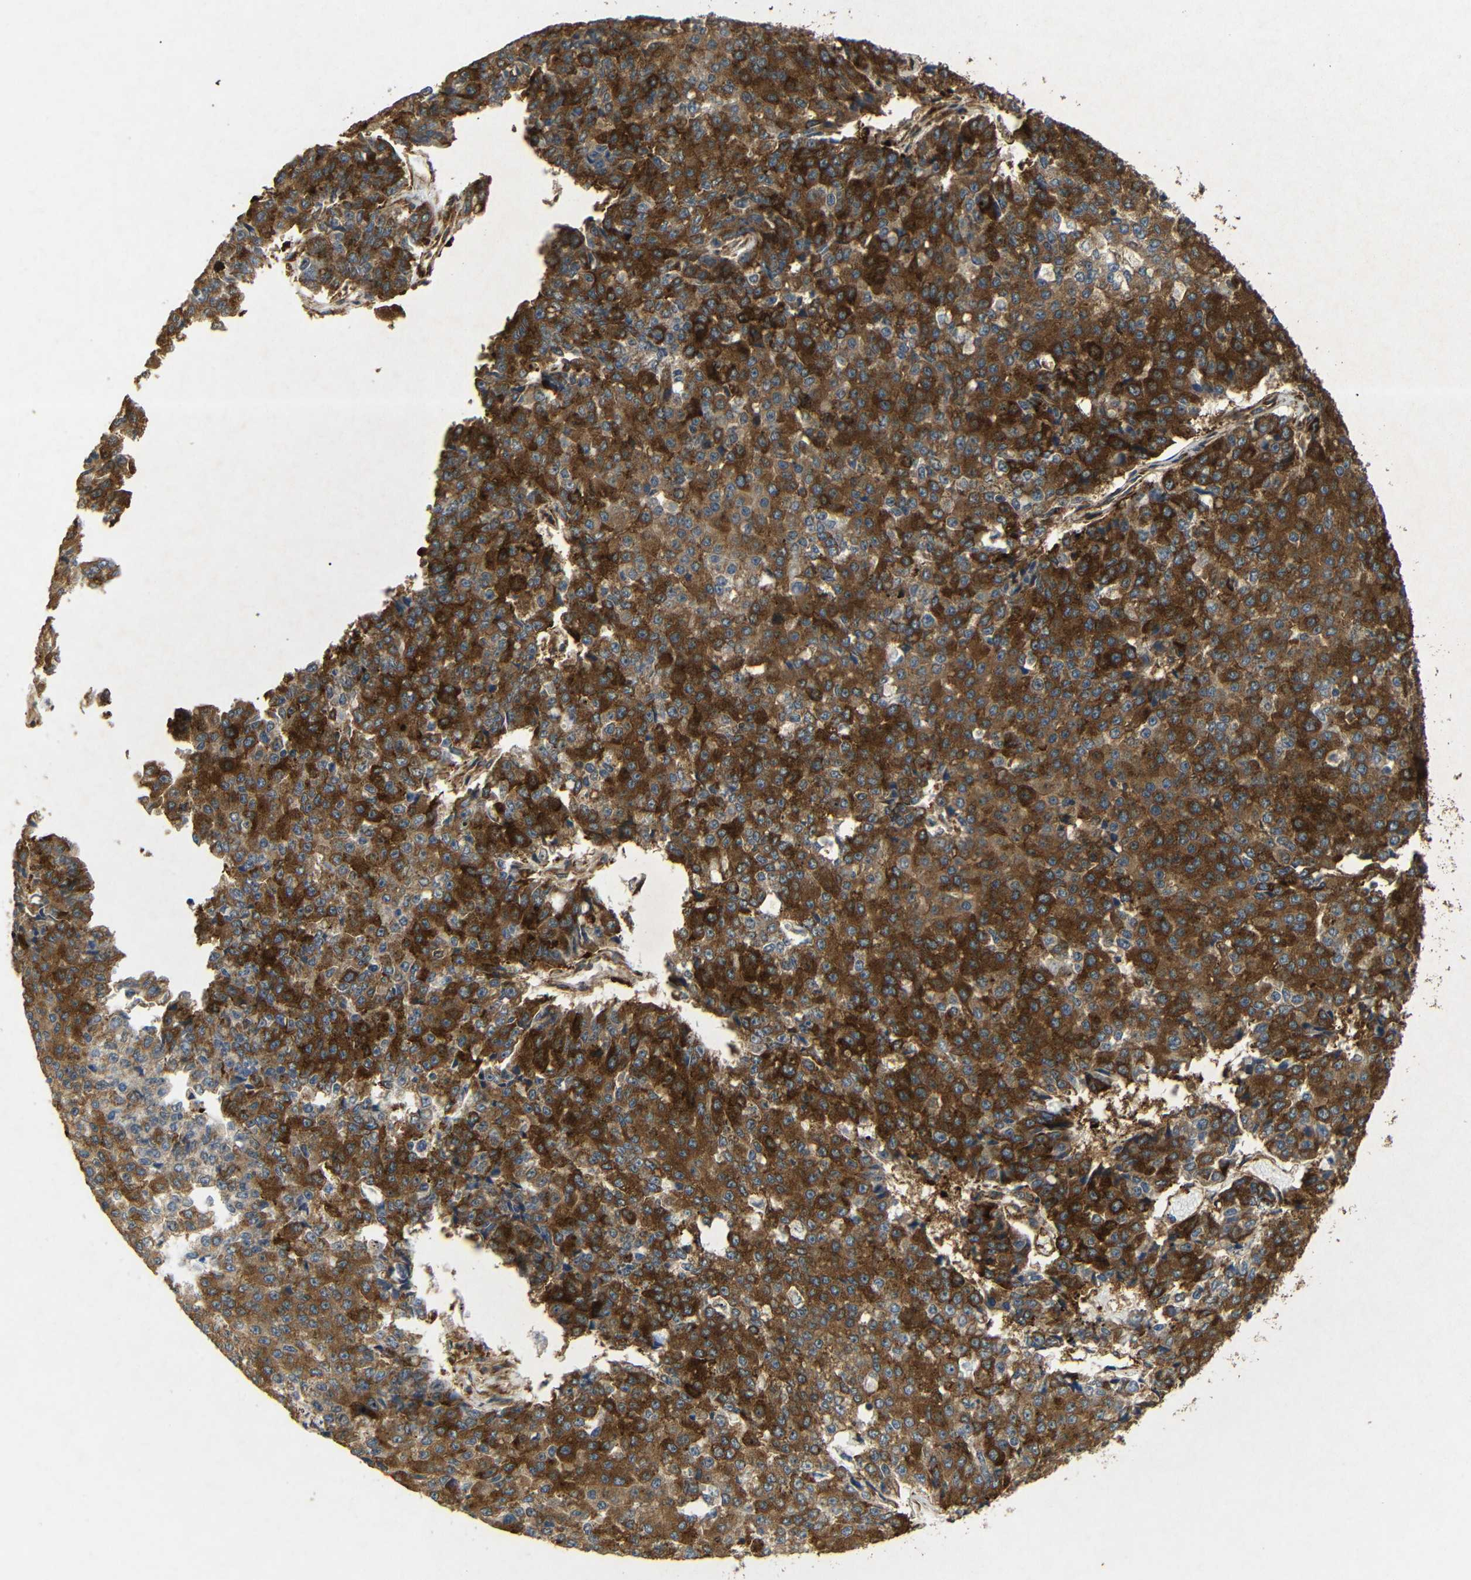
{"staining": {"intensity": "strong", "quantity": ">75%", "location": "cytoplasmic/membranous"}, "tissue": "pancreatic cancer", "cell_type": "Tumor cells", "image_type": "cancer", "snomed": [{"axis": "morphology", "description": "Adenocarcinoma, NOS"}, {"axis": "topography", "description": "Pancreas"}], "caption": "Pancreatic adenocarcinoma stained with immunohistochemistry (IHC) demonstrates strong cytoplasmic/membranous expression in about >75% of tumor cells. (brown staining indicates protein expression, while blue staining denotes nuclei).", "gene": "BTF3", "patient": {"sex": "male", "age": 50}}